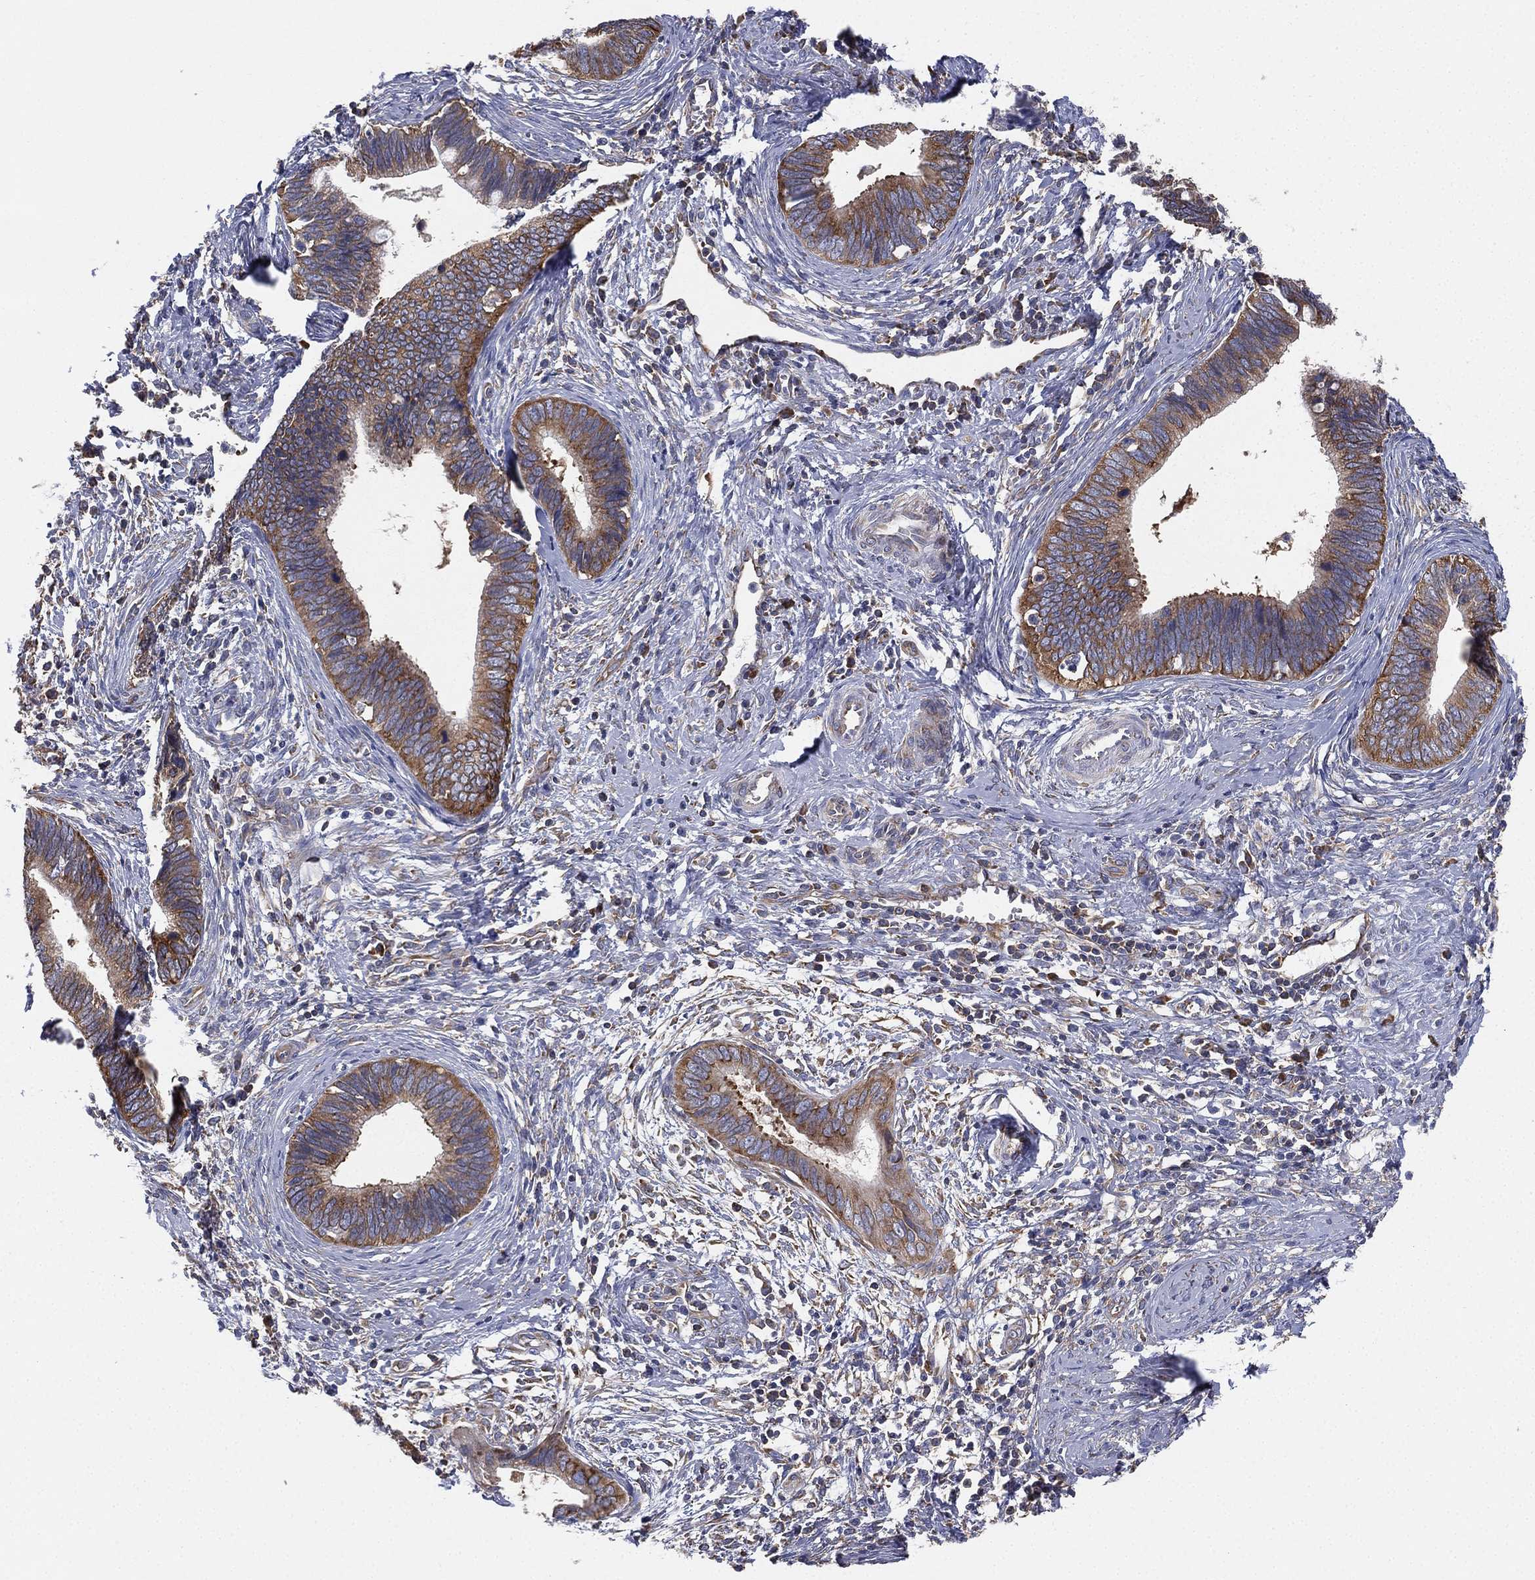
{"staining": {"intensity": "moderate", "quantity": ">75%", "location": "cytoplasmic/membranous"}, "tissue": "cervical cancer", "cell_type": "Tumor cells", "image_type": "cancer", "snomed": [{"axis": "morphology", "description": "Adenocarcinoma, NOS"}, {"axis": "topography", "description": "Cervix"}], "caption": "Immunohistochemistry photomicrograph of human cervical cancer stained for a protein (brown), which exhibits medium levels of moderate cytoplasmic/membranous staining in approximately >75% of tumor cells.", "gene": "FARSA", "patient": {"sex": "female", "age": 42}}